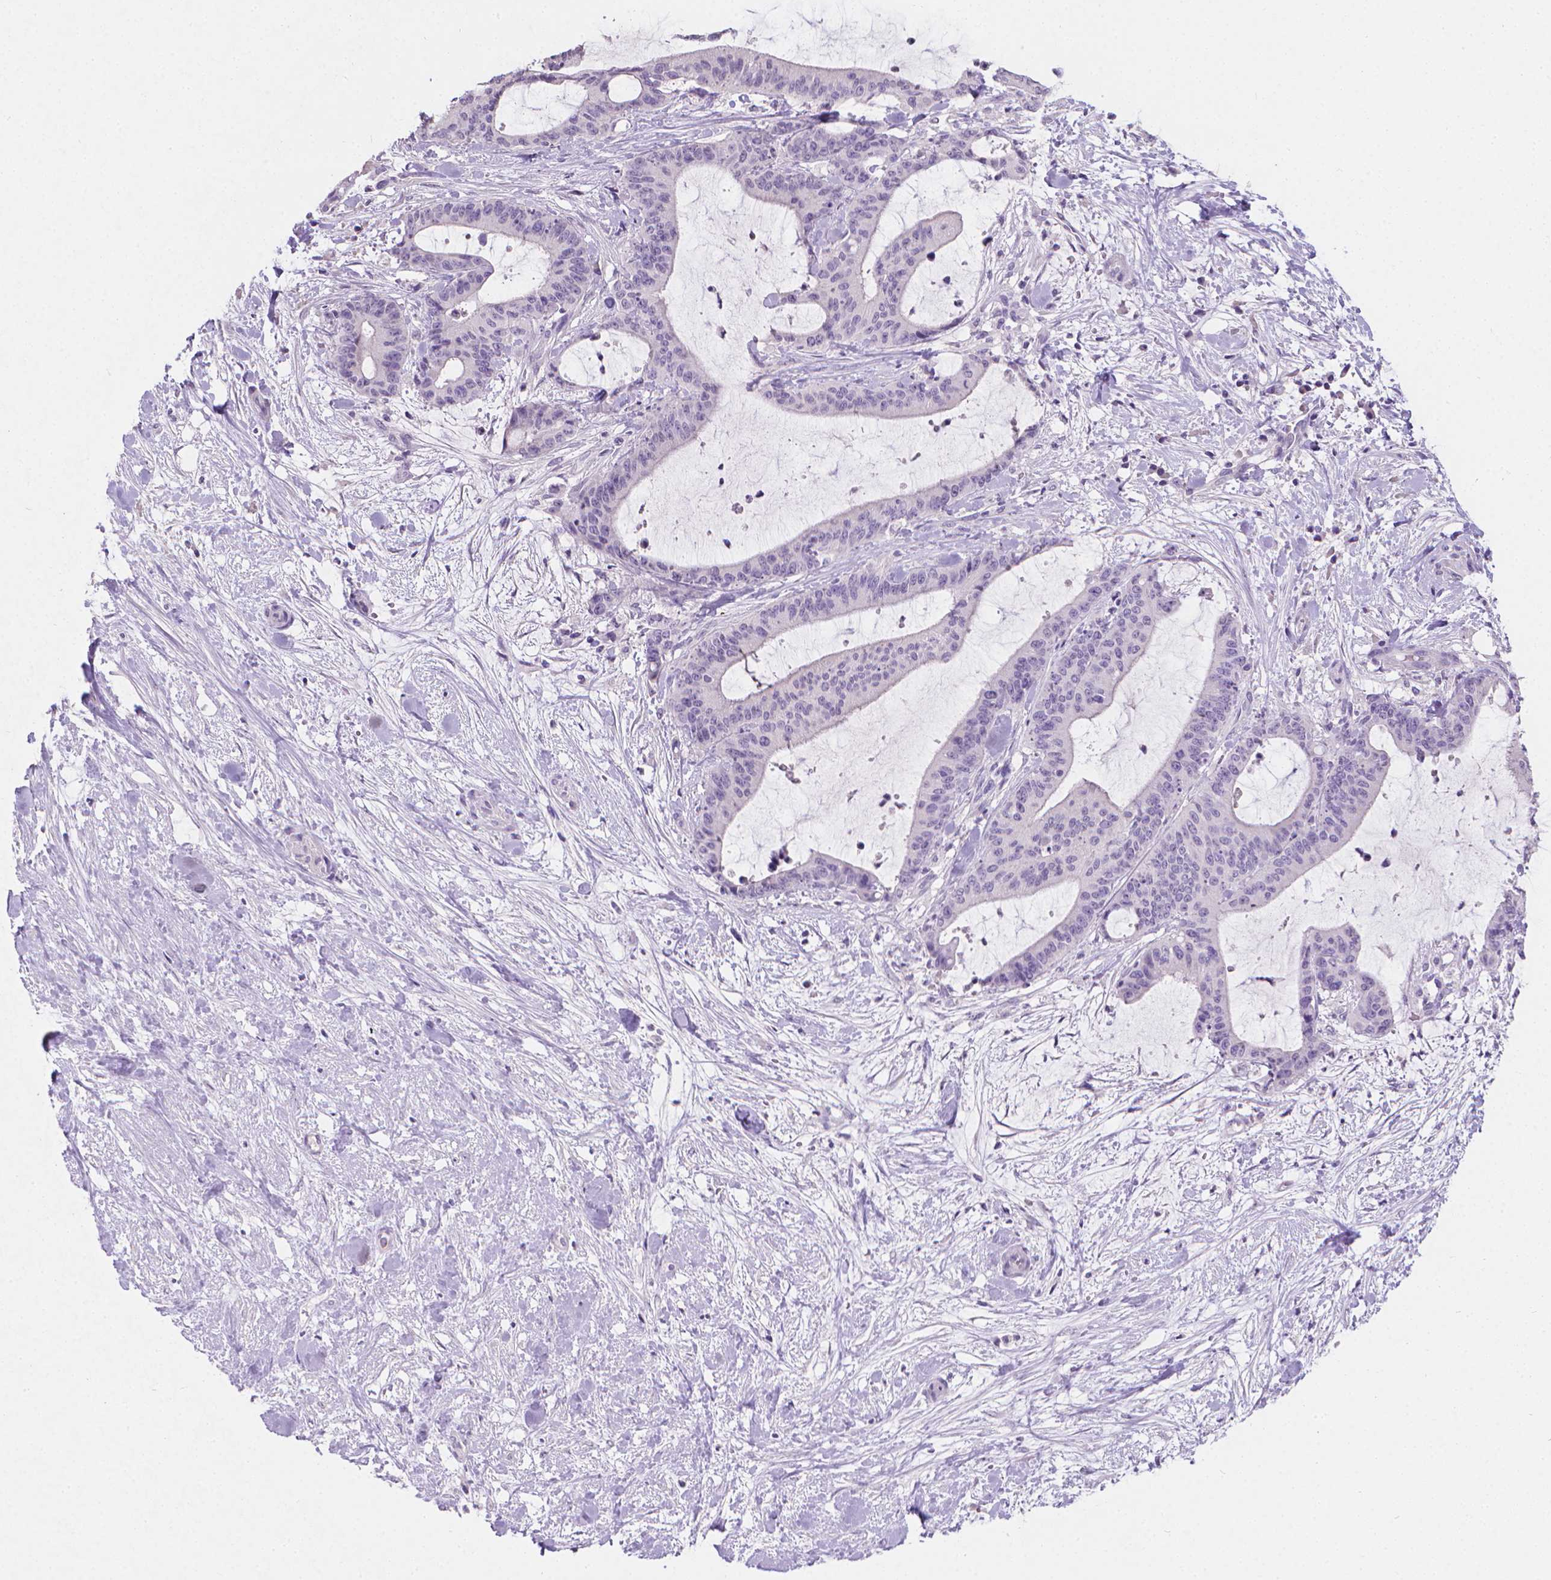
{"staining": {"intensity": "negative", "quantity": "none", "location": "none"}, "tissue": "liver cancer", "cell_type": "Tumor cells", "image_type": "cancer", "snomed": [{"axis": "morphology", "description": "Cholangiocarcinoma"}, {"axis": "topography", "description": "Liver"}], "caption": "This is a image of immunohistochemistry (IHC) staining of liver cholangiocarcinoma, which shows no positivity in tumor cells. (Brightfield microscopy of DAB immunohistochemistry at high magnification).", "gene": "TNNI2", "patient": {"sex": "female", "age": 73}}